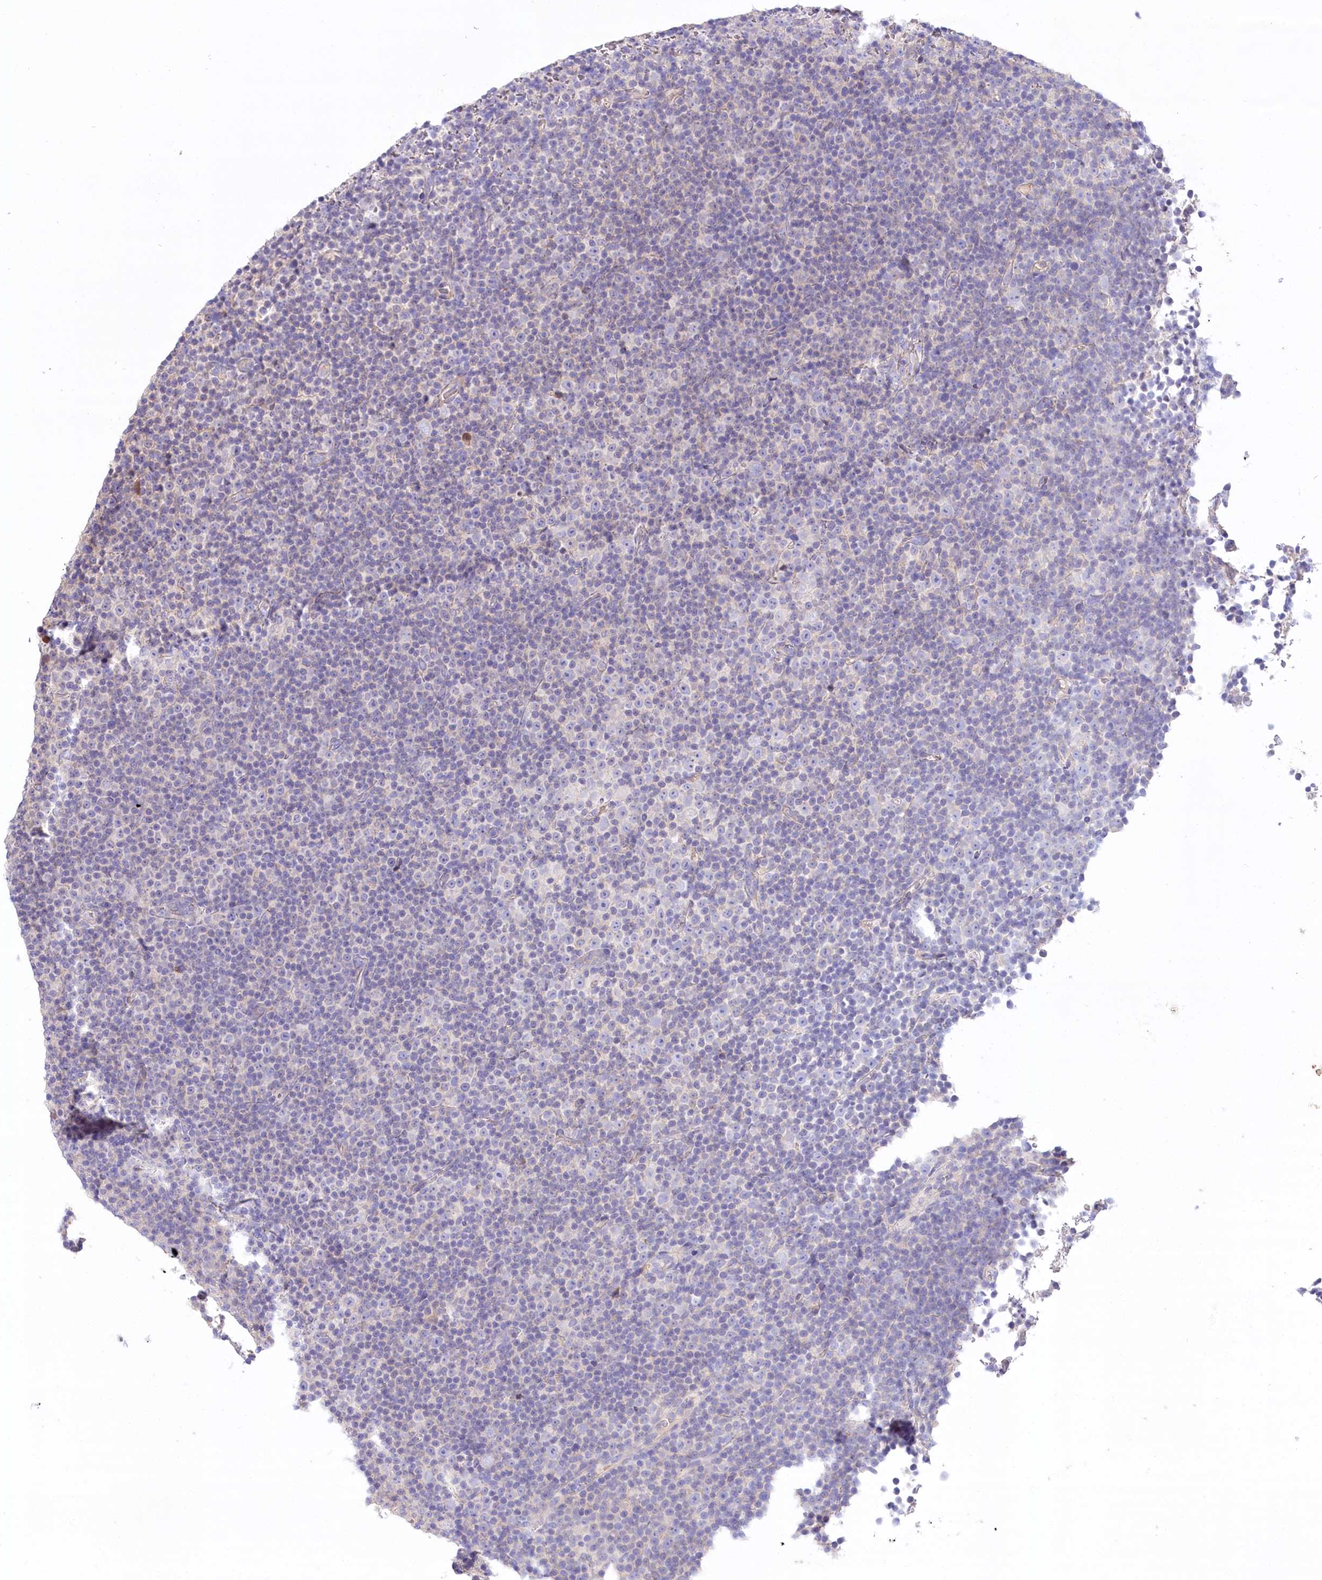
{"staining": {"intensity": "negative", "quantity": "none", "location": "none"}, "tissue": "lymphoma", "cell_type": "Tumor cells", "image_type": "cancer", "snomed": [{"axis": "morphology", "description": "Malignant lymphoma, non-Hodgkin's type, Low grade"}, {"axis": "topography", "description": "Lymph node"}], "caption": "Immunohistochemistry (IHC) photomicrograph of human low-grade malignant lymphoma, non-Hodgkin's type stained for a protein (brown), which reveals no expression in tumor cells.", "gene": "PBLD", "patient": {"sex": "female", "age": 67}}